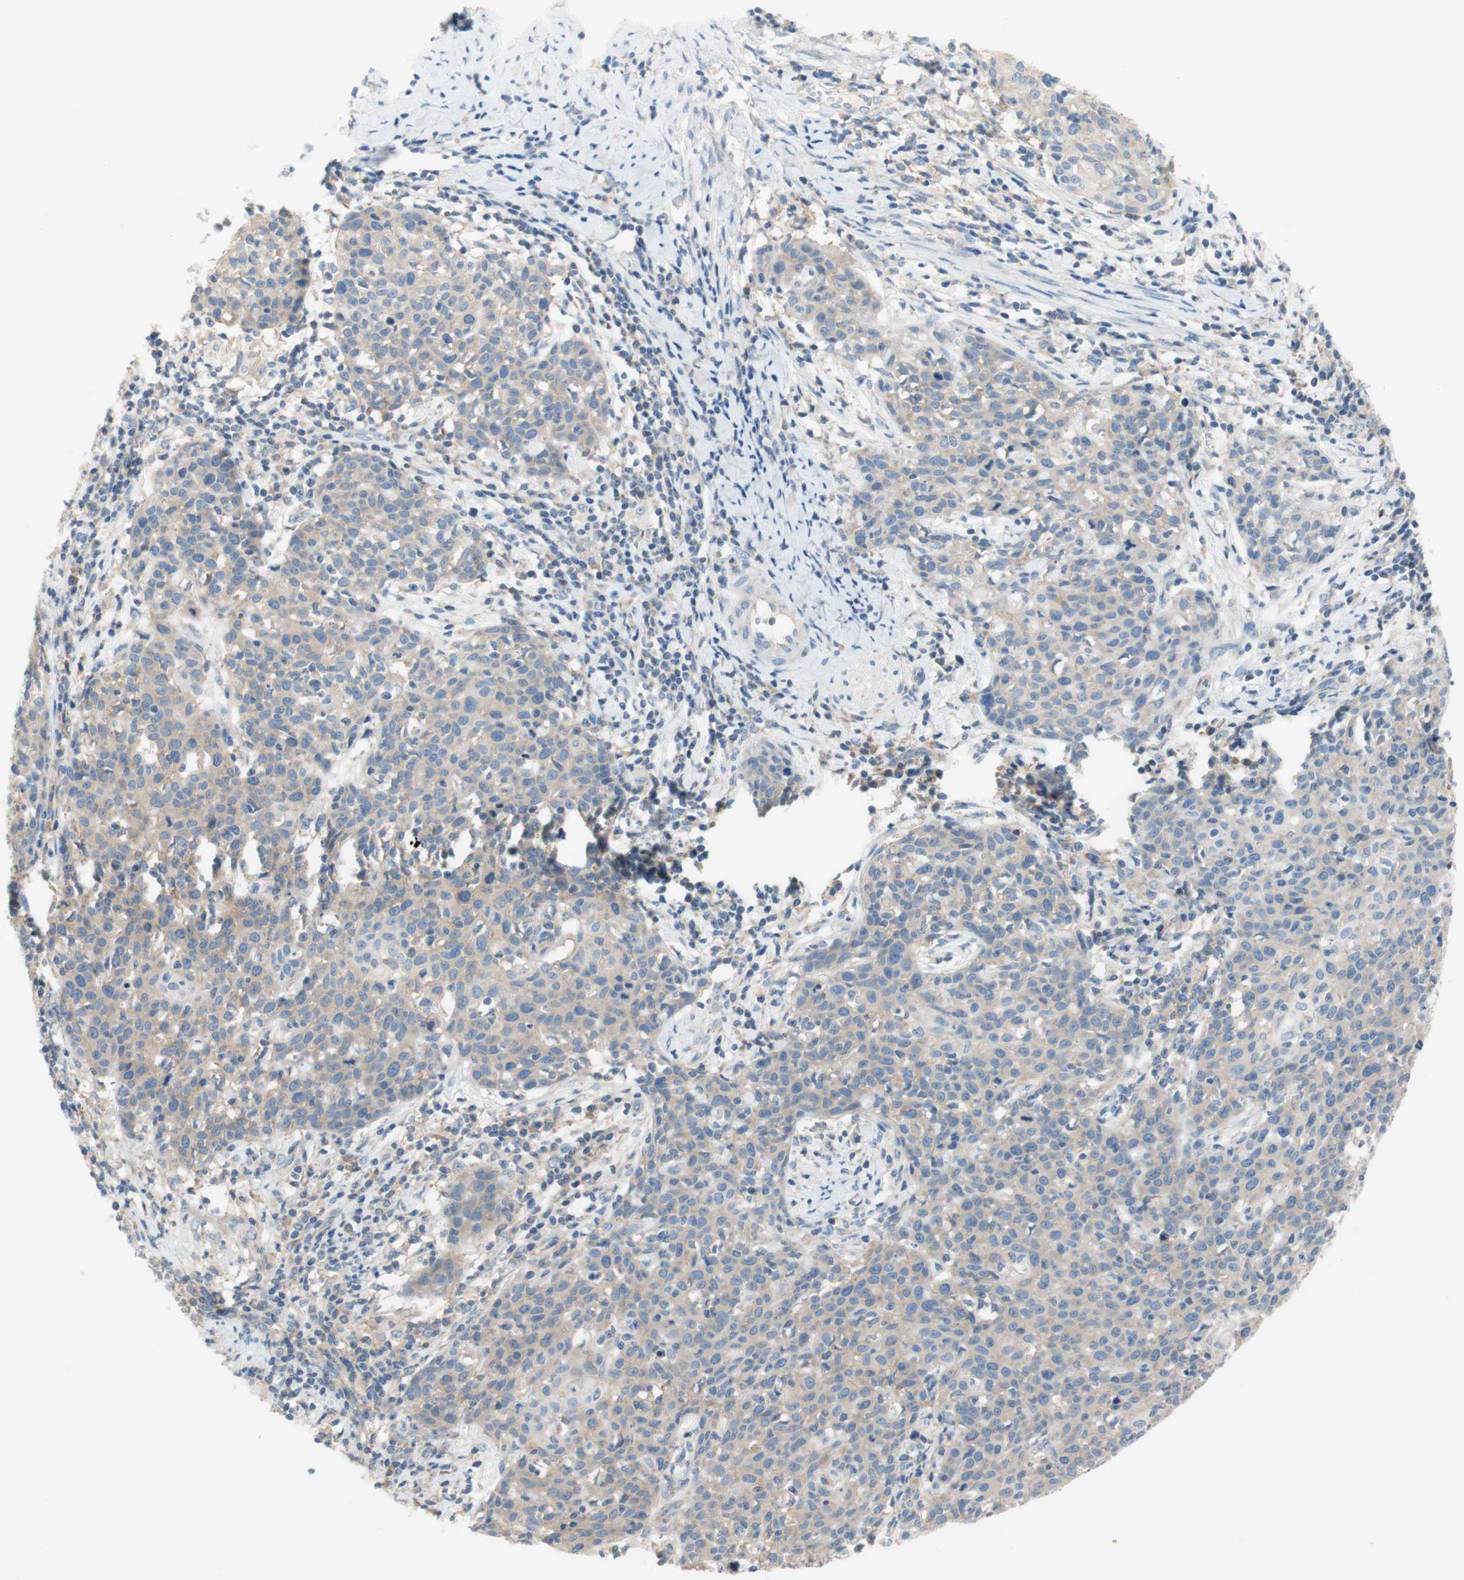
{"staining": {"intensity": "weak", "quantity": ">75%", "location": "cytoplasmic/membranous"}, "tissue": "cervical cancer", "cell_type": "Tumor cells", "image_type": "cancer", "snomed": [{"axis": "morphology", "description": "Squamous cell carcinoma, NOS"}, {"axis": "topography", "description": "Cervix"}], "caption": "Immunohistochemistry (IHC) histopathology image of neoplastic tissue: human squamous cell carcinoma (cervical) stained using immunohistochemistry (IHC) displays low levels of weak protein expression localized specifically in the cytoplasmic/membranous of tumor cells, appearing as a cytoplasmic/membranous brown color.", "gene": "ATP2B1", "patient": {"sex": "female", "age": 38}}